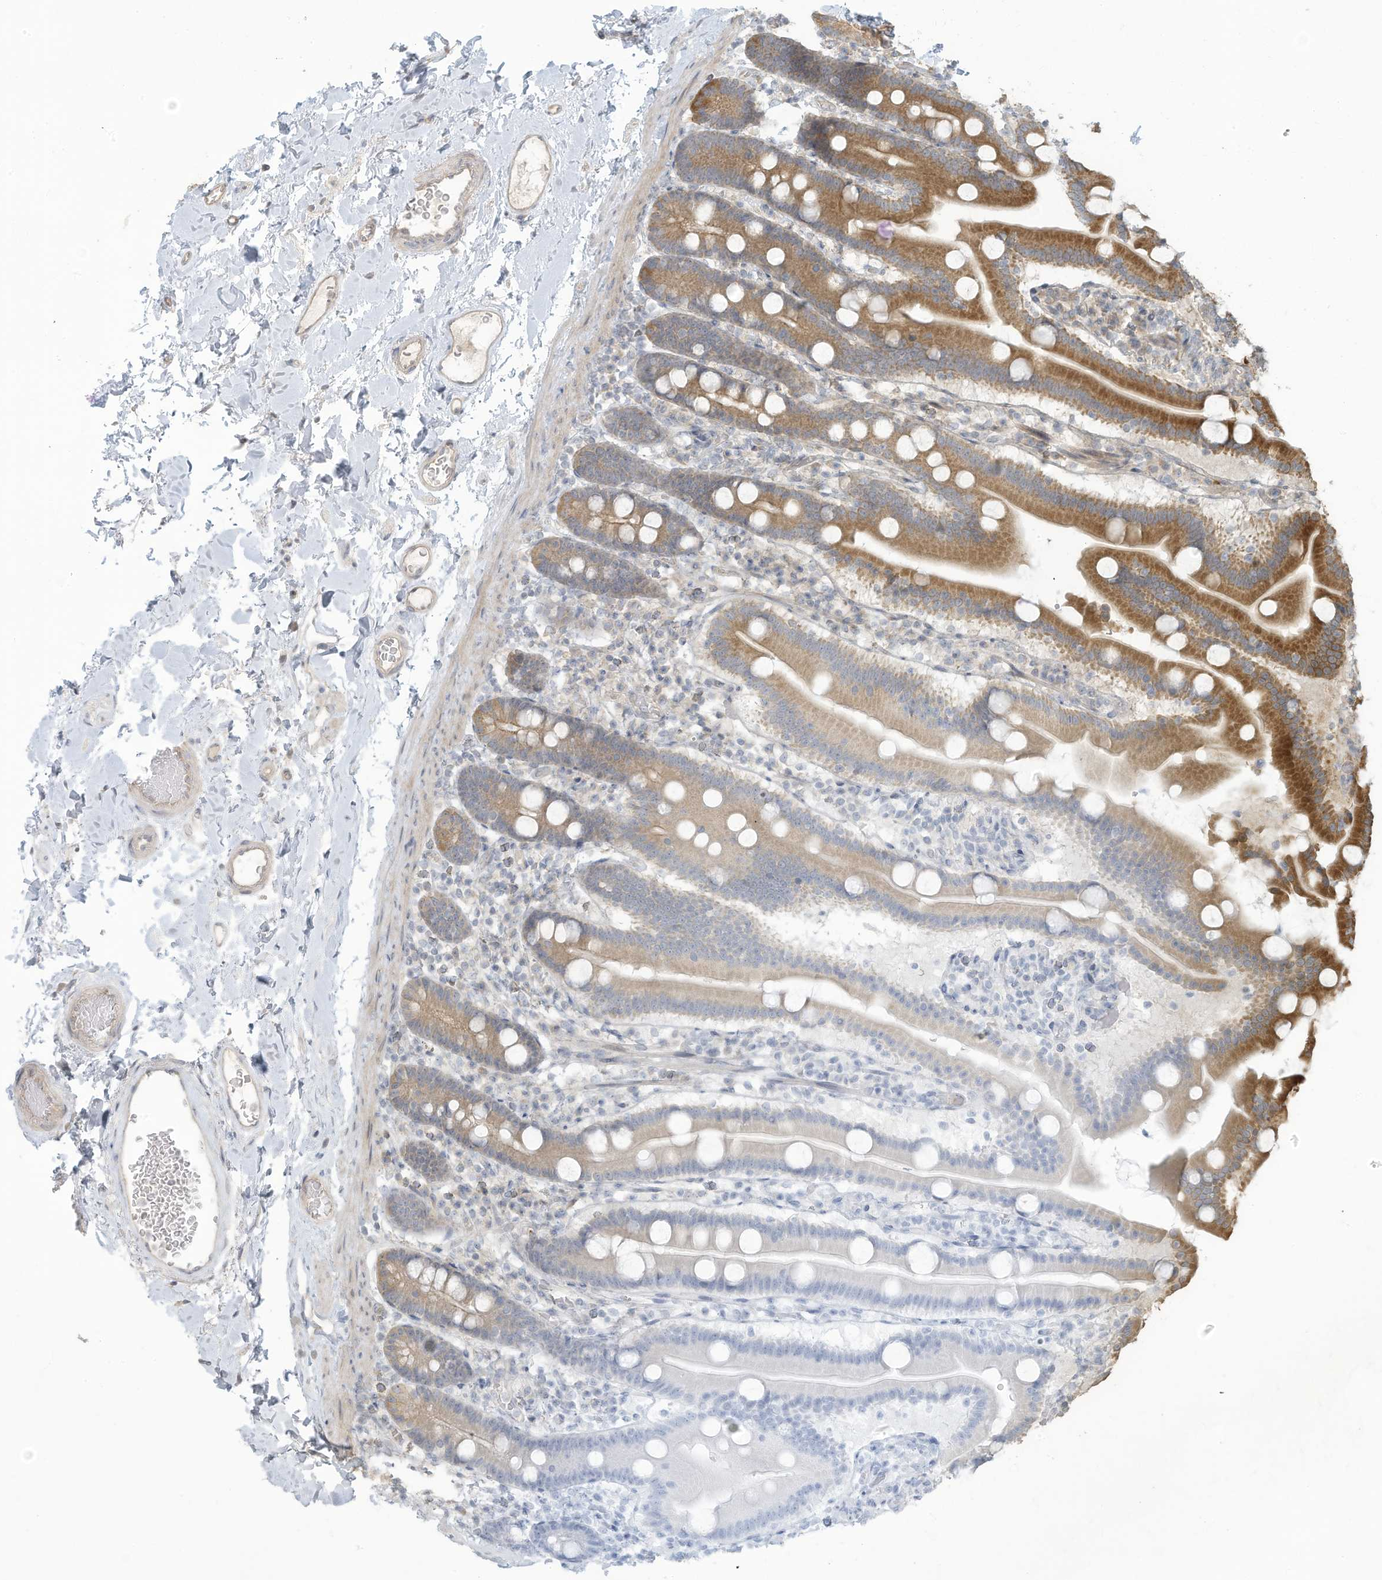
{"staining": {"intensity": "moderate", "quantity": ">75%", "location": "cytoplasmic/membranous"}, "tissue": "duodenum", "cell_type": "Glandular cells", "image_type": "normal", "snomed": [{"axis": "morphology", "description": "Normal tissue, NOS"}, {"axis": "topography", "description": "Duodenum"}], "caption": "Protein positivity by immunohistochemistry (IHC) exhibits moderate cytoplasmic/membranous positivity in approximately >75% of glandular cells in normal duodenum.", "gene": "MAGIX", "patient": {"sex": "male", "age": 55}}